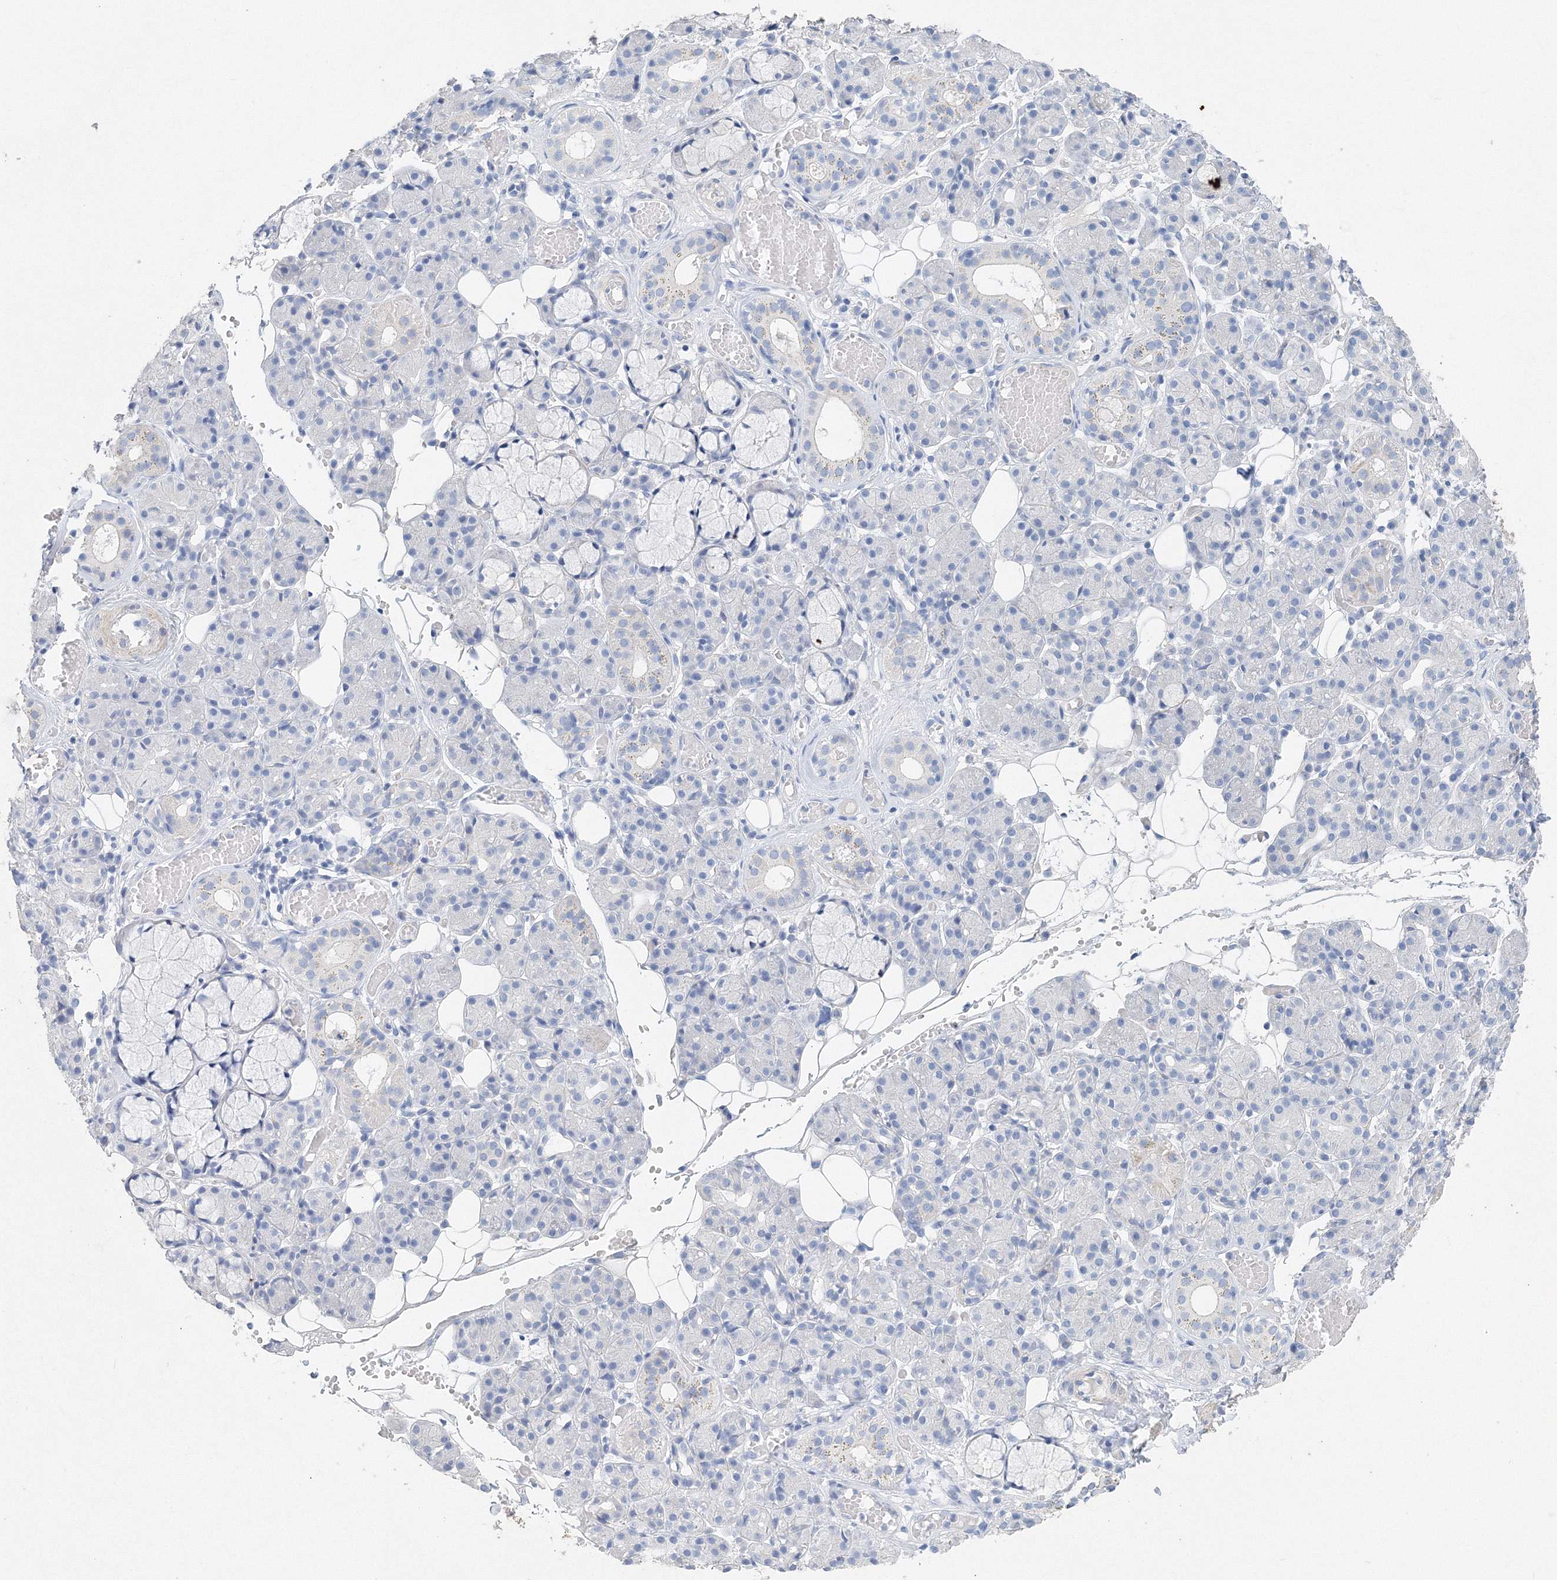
{"staining": {"intensity": "negative", "quantity": "none", "location": "none"}, "tissue": "salivary gland", "cell_type": "Glandular cells", "image_type": "normal", "snomed": [{"axis": "morphology", "description": "Normal tissue, NOS"}, {"axis": "topography", "description": "Salivary gland"}], "caption": "A high-resolution micrograph shows IHC staining of benign salivary gland, which exhibits no significant positivity in glandular cells.", "gene": "OSBPL6", "patient": {"sex": "male", "age": 63}}